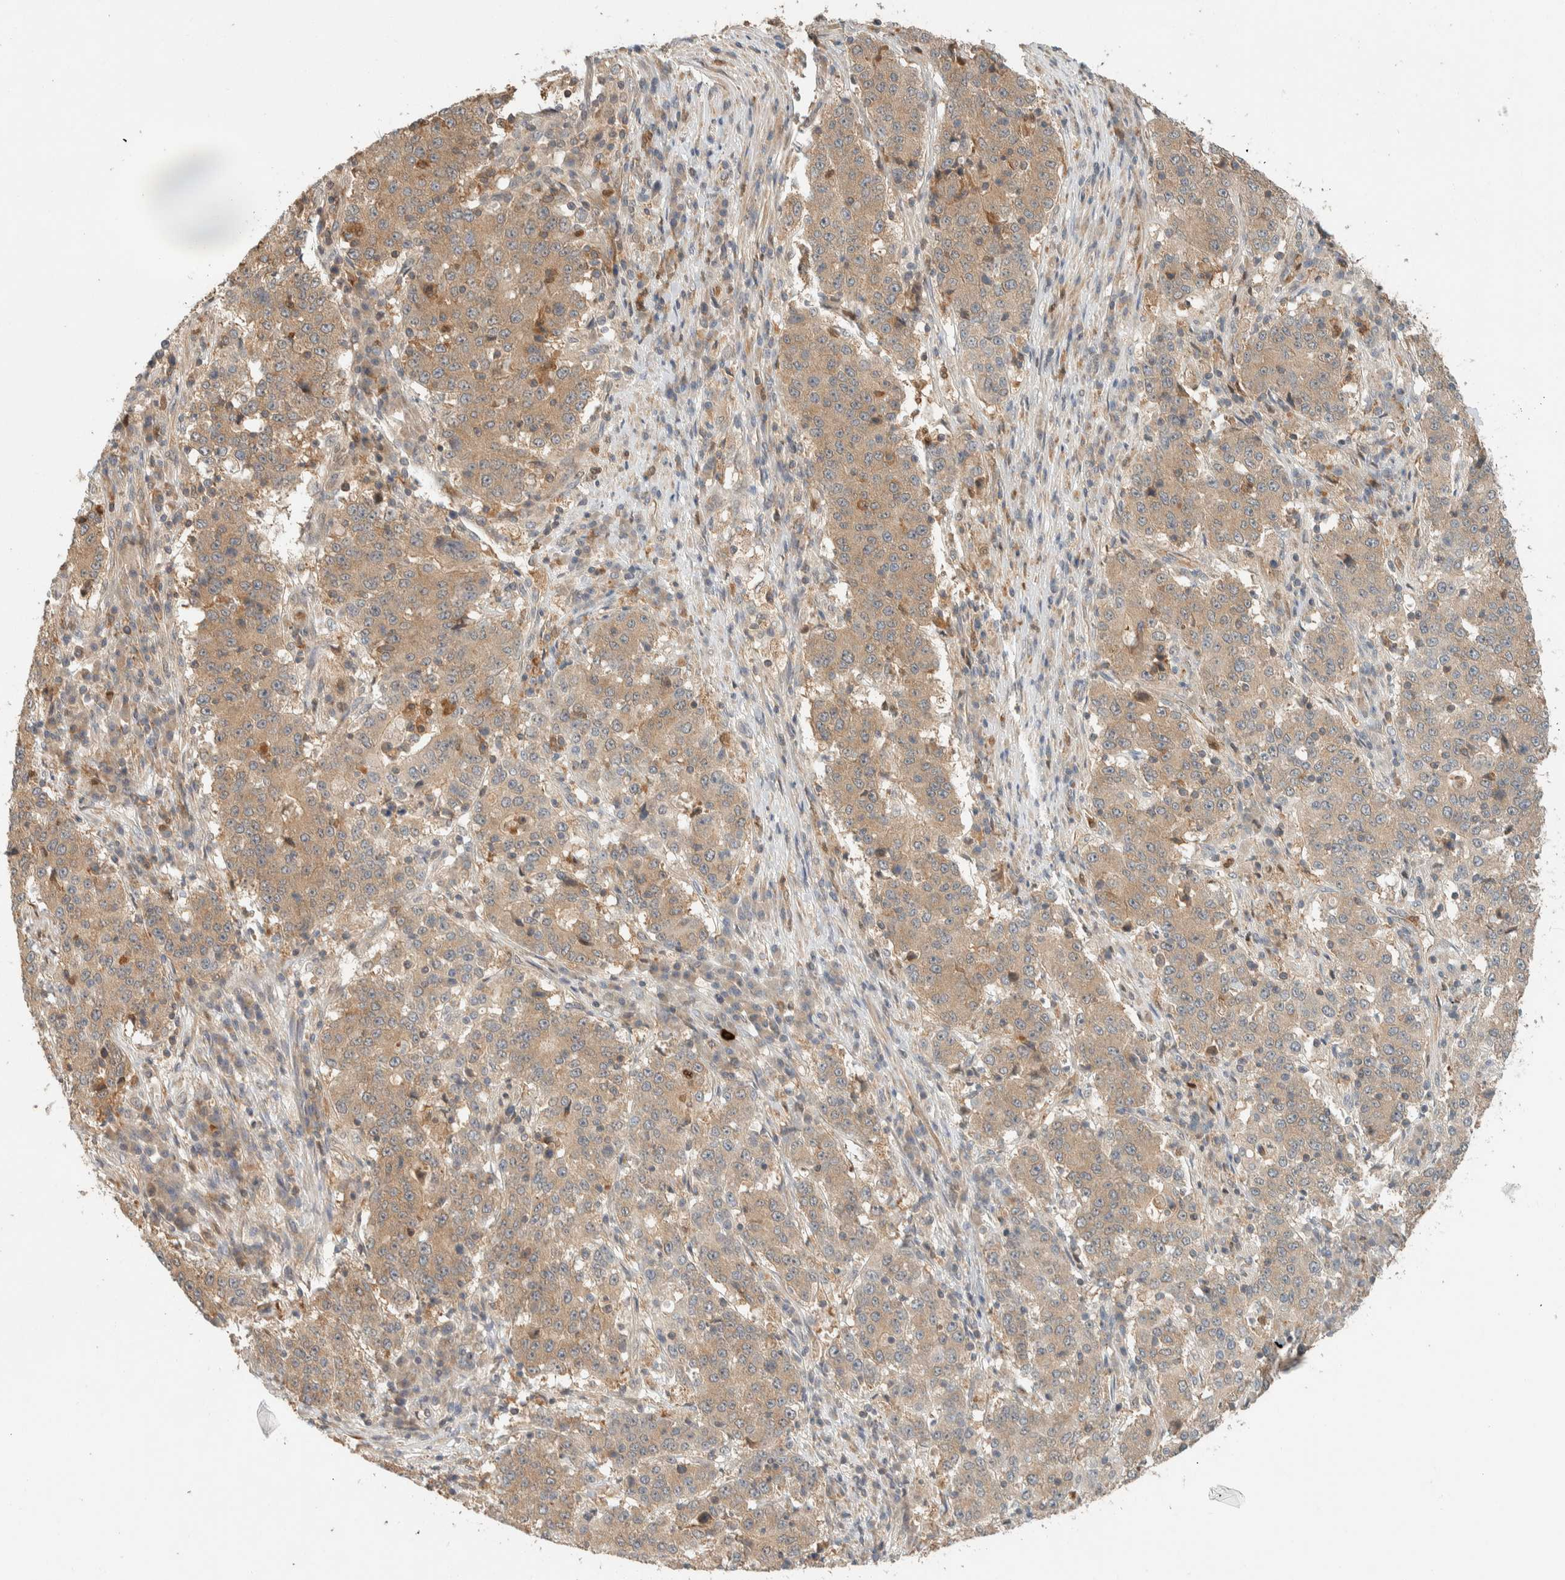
{"staining": {"intensity": "weak", "quantity": ">75%", "location": "cytoplasmic/membranous"}, "tissue": "stomach cancer", "cell_type": "Tumor cells", "image_type": "cancer", "snomed": [{"axis": "morphology", "description": "Adenocarcinoma, NOS"}, {"axis": "topography", "description": "Stomach"}], "caption": "Immunohistochemical staining of stomach adenocarcinoma exhibits low levels of weak cytoplasmic/membranous positivity in about >75% of tumor cells.", "gene": "ADSS2", "patient": {"sex": "male", "age": 59}}